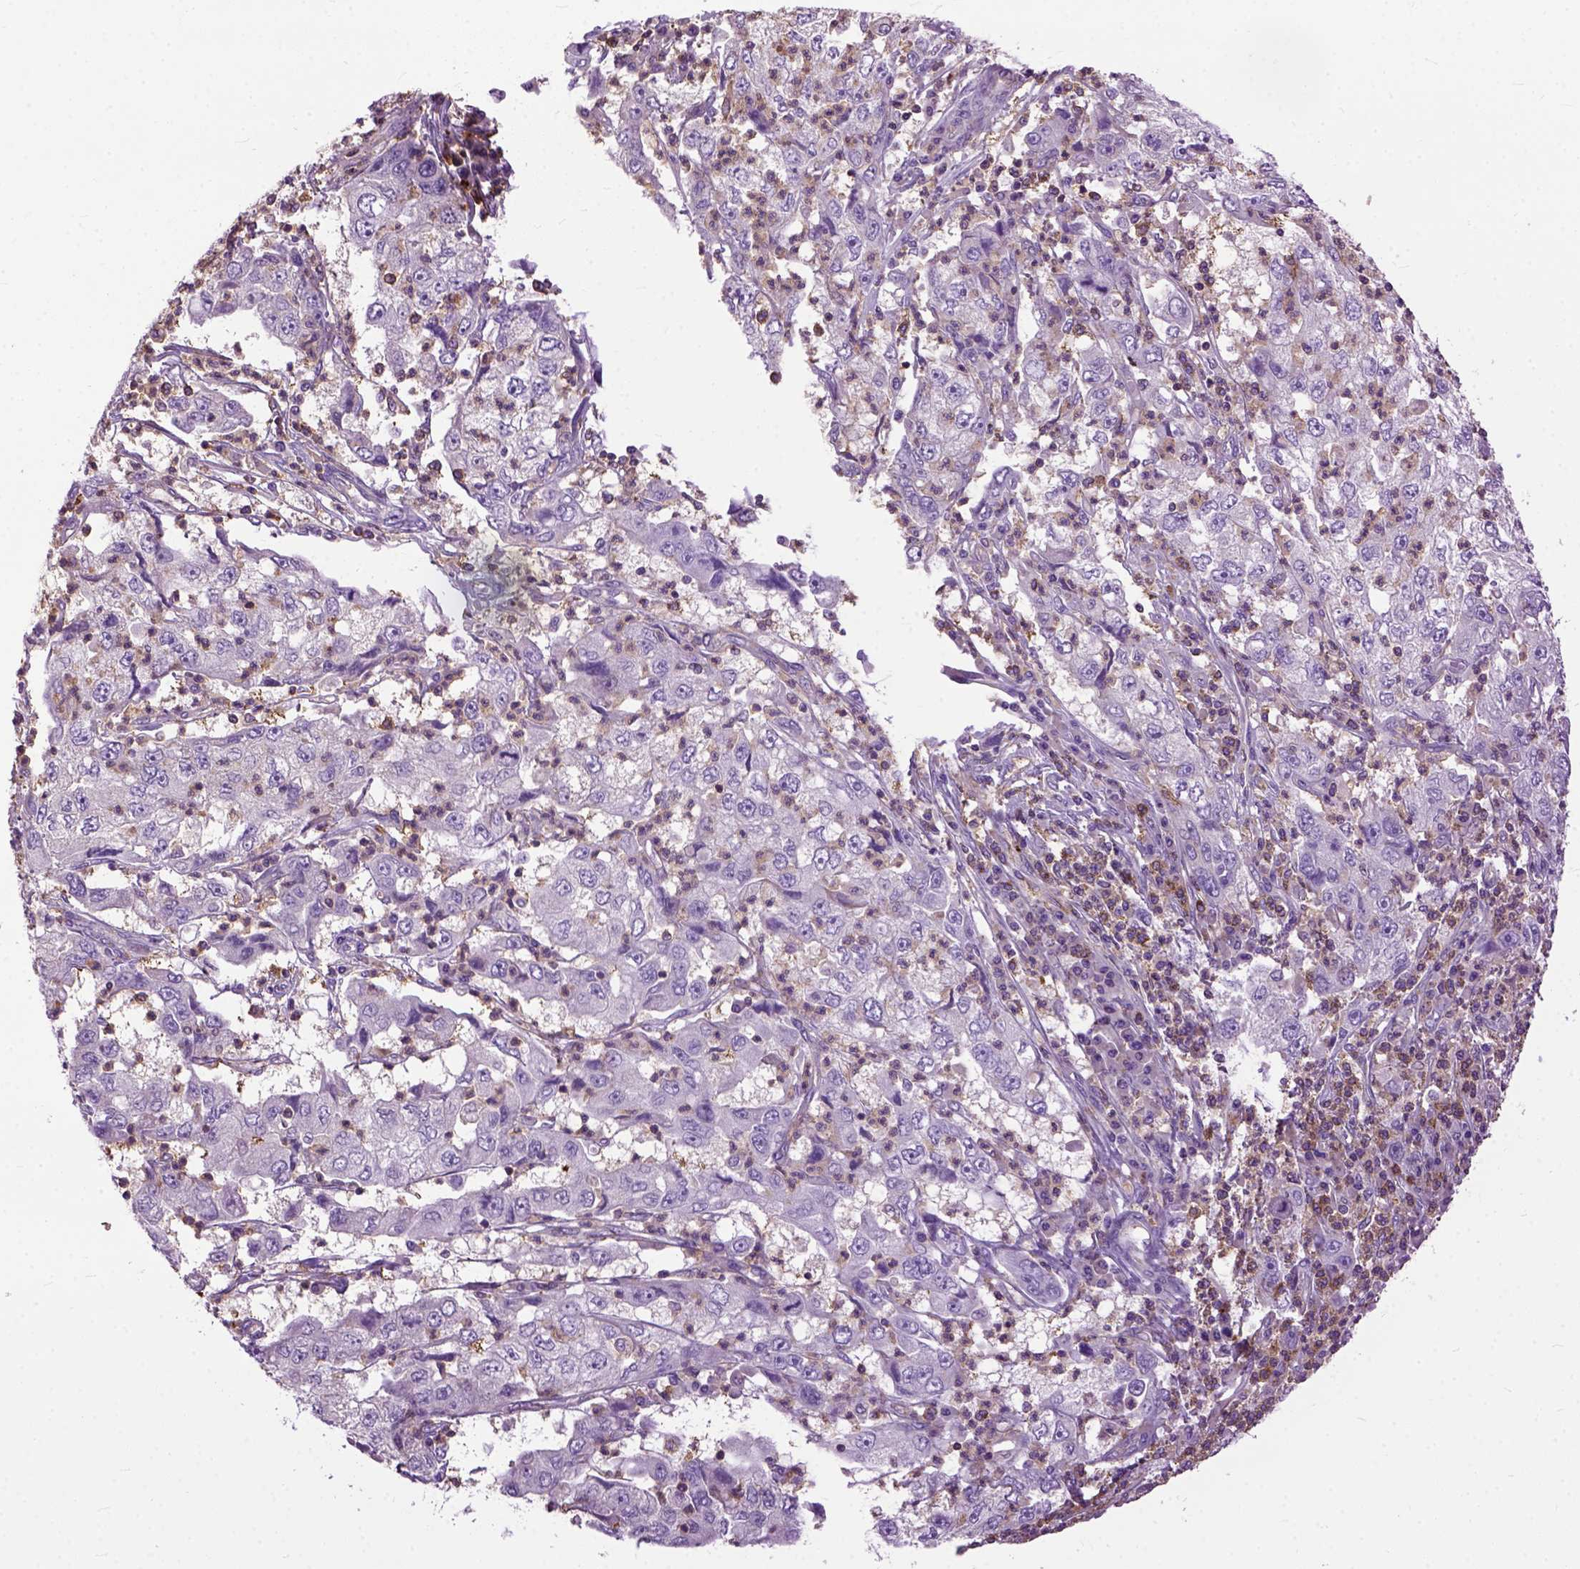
{"staining": {"intensity": "negative", "quantity": "none", "location": "none"}, "tissue": "cervical cancer", "cell_type": "Tumor cells", "image_type": "cancer", "snomed": [{"axis": "morphology", "description": "Squamous cell carcinoma, NOS"}, {"axis": "topography", "description": "Cervix"}], "caption": "Tumor cells are negative for protein expression in human cervical squamous cell carcinoma.", "gene": "NAMPT", "patient": {"sex": "female", "age": 36}}